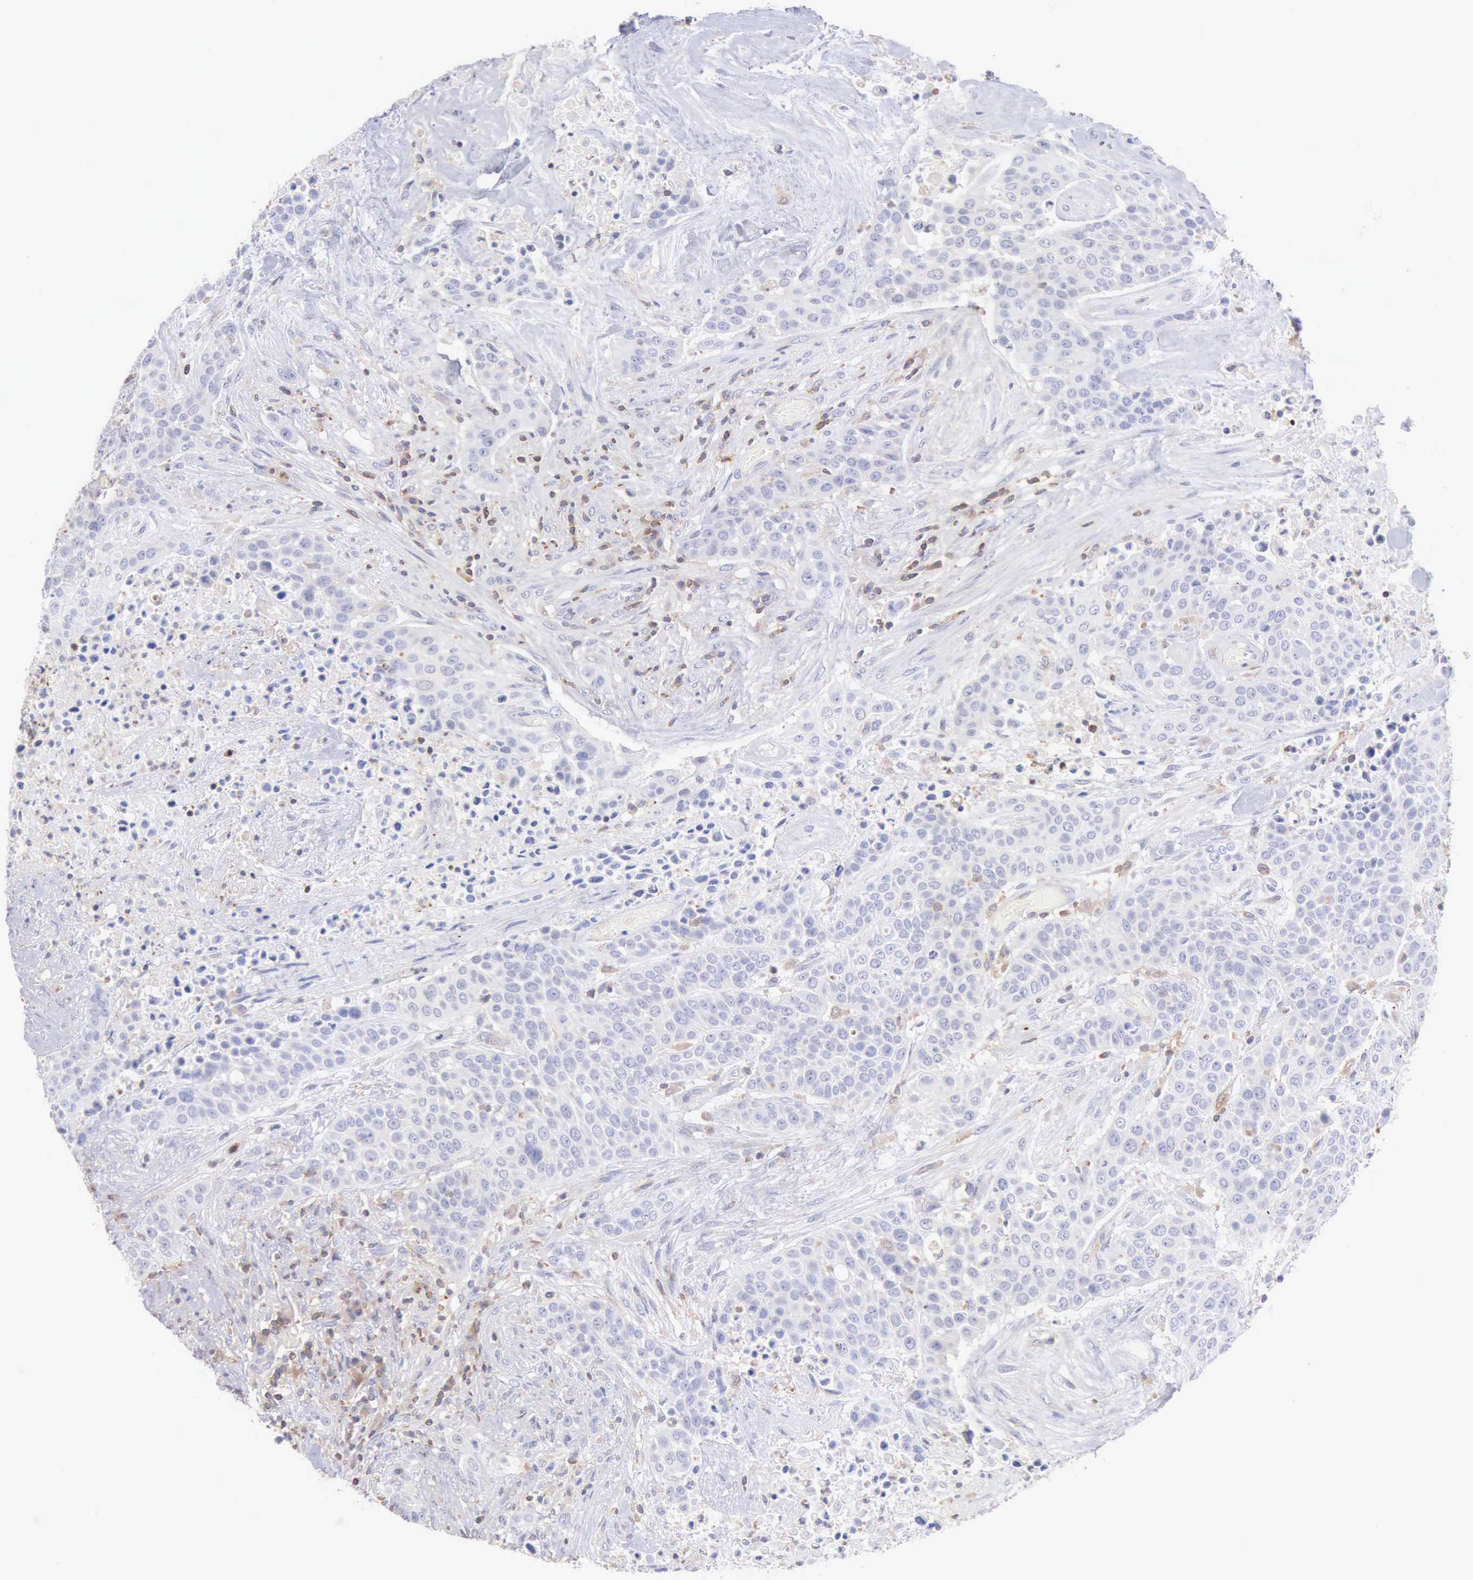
{"staining": {"intensity": "negative", "quantity": "none", "location": "none"}, "tissue": "urothelial cancer", "cell_type": "Tumor cells", "image_type": "cancer", "snomed": [{"axis": "morphology", "description": "Urothelial carcinoma, High grade"}, {"axis": "topography", "description": "Urinary bladder"}], "caption": "Histopathology image shows no protein positivity in tumor cells of urothelial cancer tissue.", "gene": "SASH3", "patient": {"sex": "male", "age": 74}}